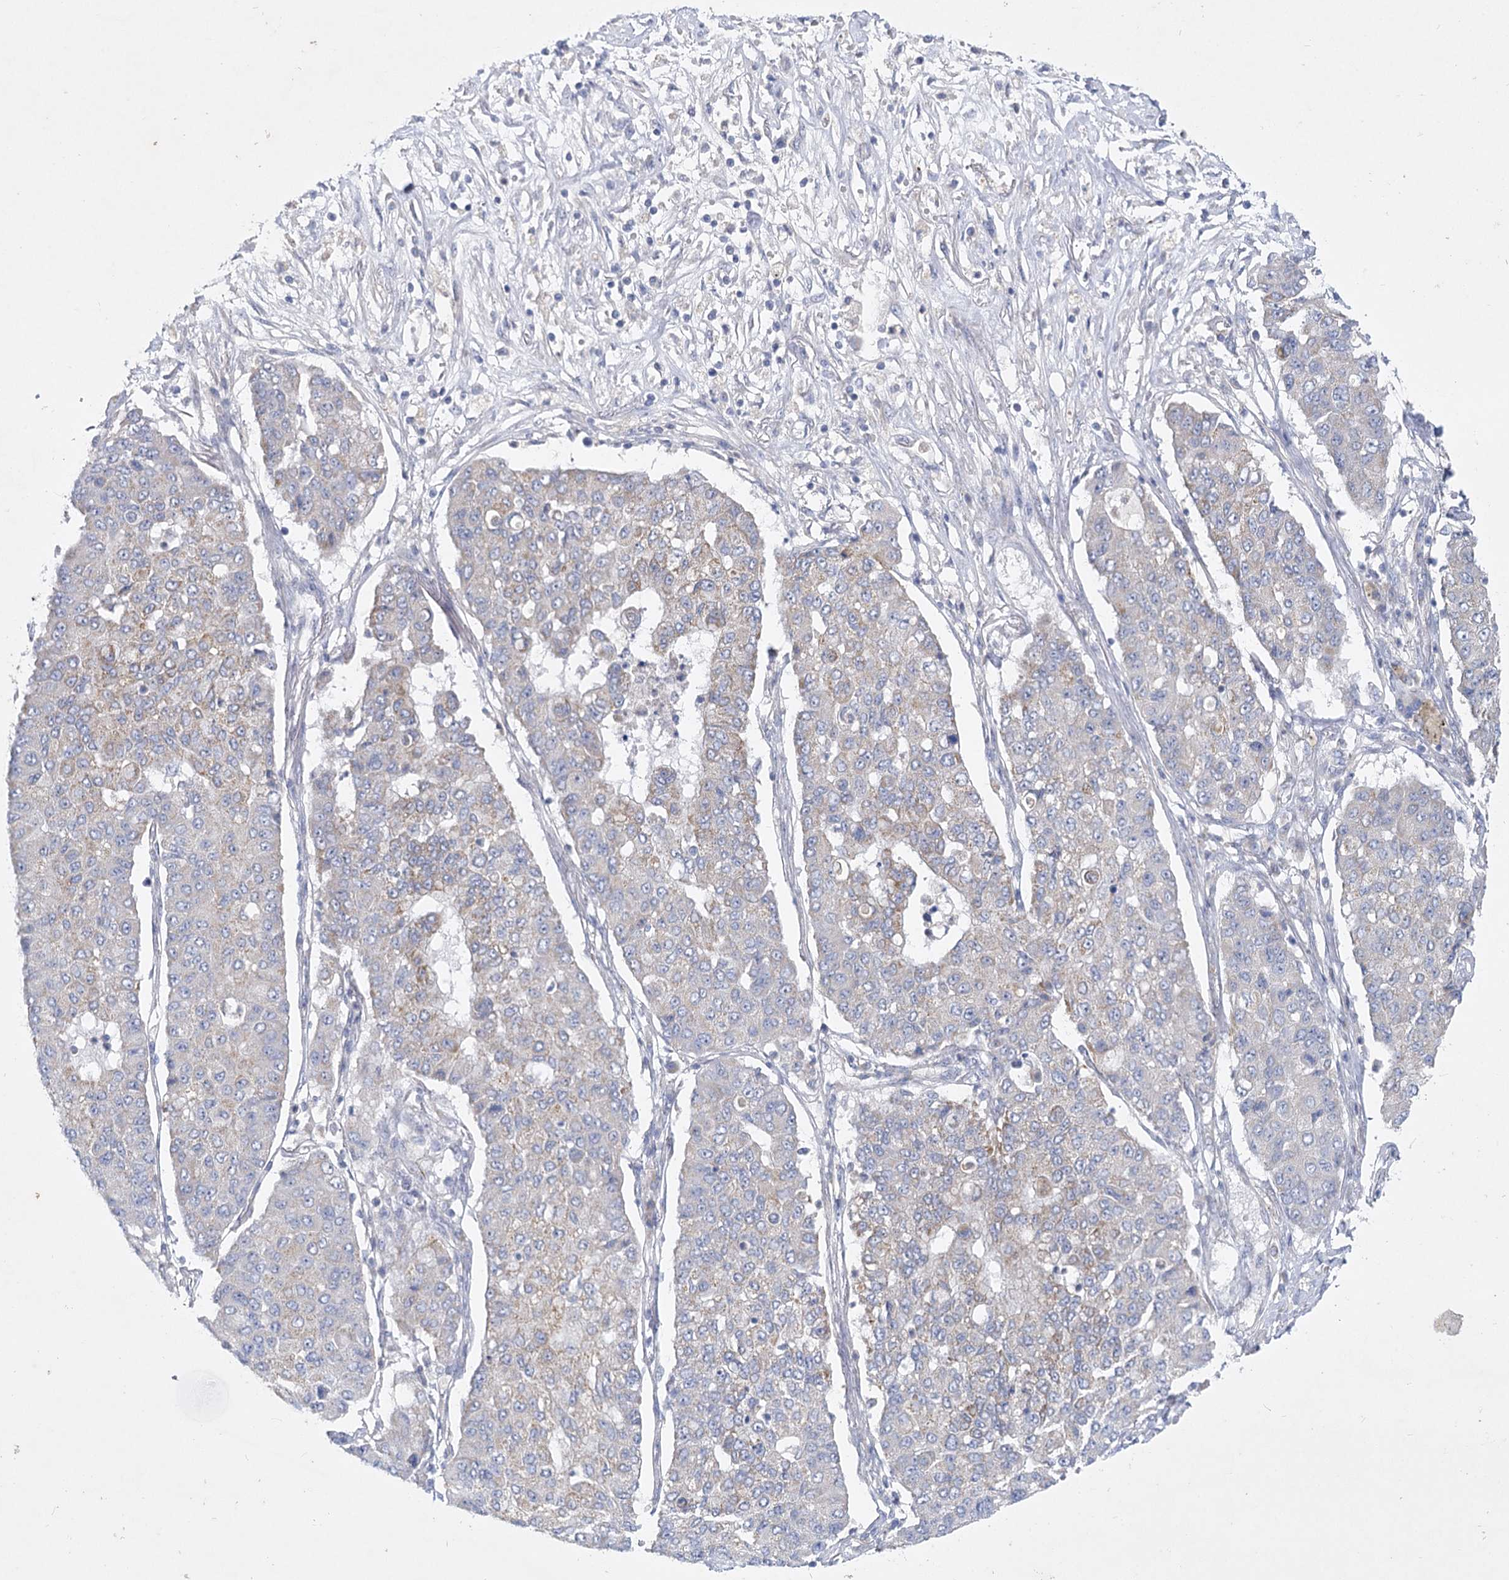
{"staining": {"intensity": "negative", "quantity": "none", "location": "none"}, "tissue": "lung cancer", "cell_type": "Tumor cells", "image_type": "cancer", "snomed": [{"axis": "morphology", "description": "Squamous cell carcinoma, NOS"}, {"axis": "topography", "description": "Lung"}], "caption": "A high-resolution image shows immunohistochemistry staining of lung cancer (squamous cell carcinoma), which demonstrates no significant positivity in tumor cells. Nuclei are stained in blue.", "gene": "DHTKD1", "patient": {"sex": "male", "age": 74}}